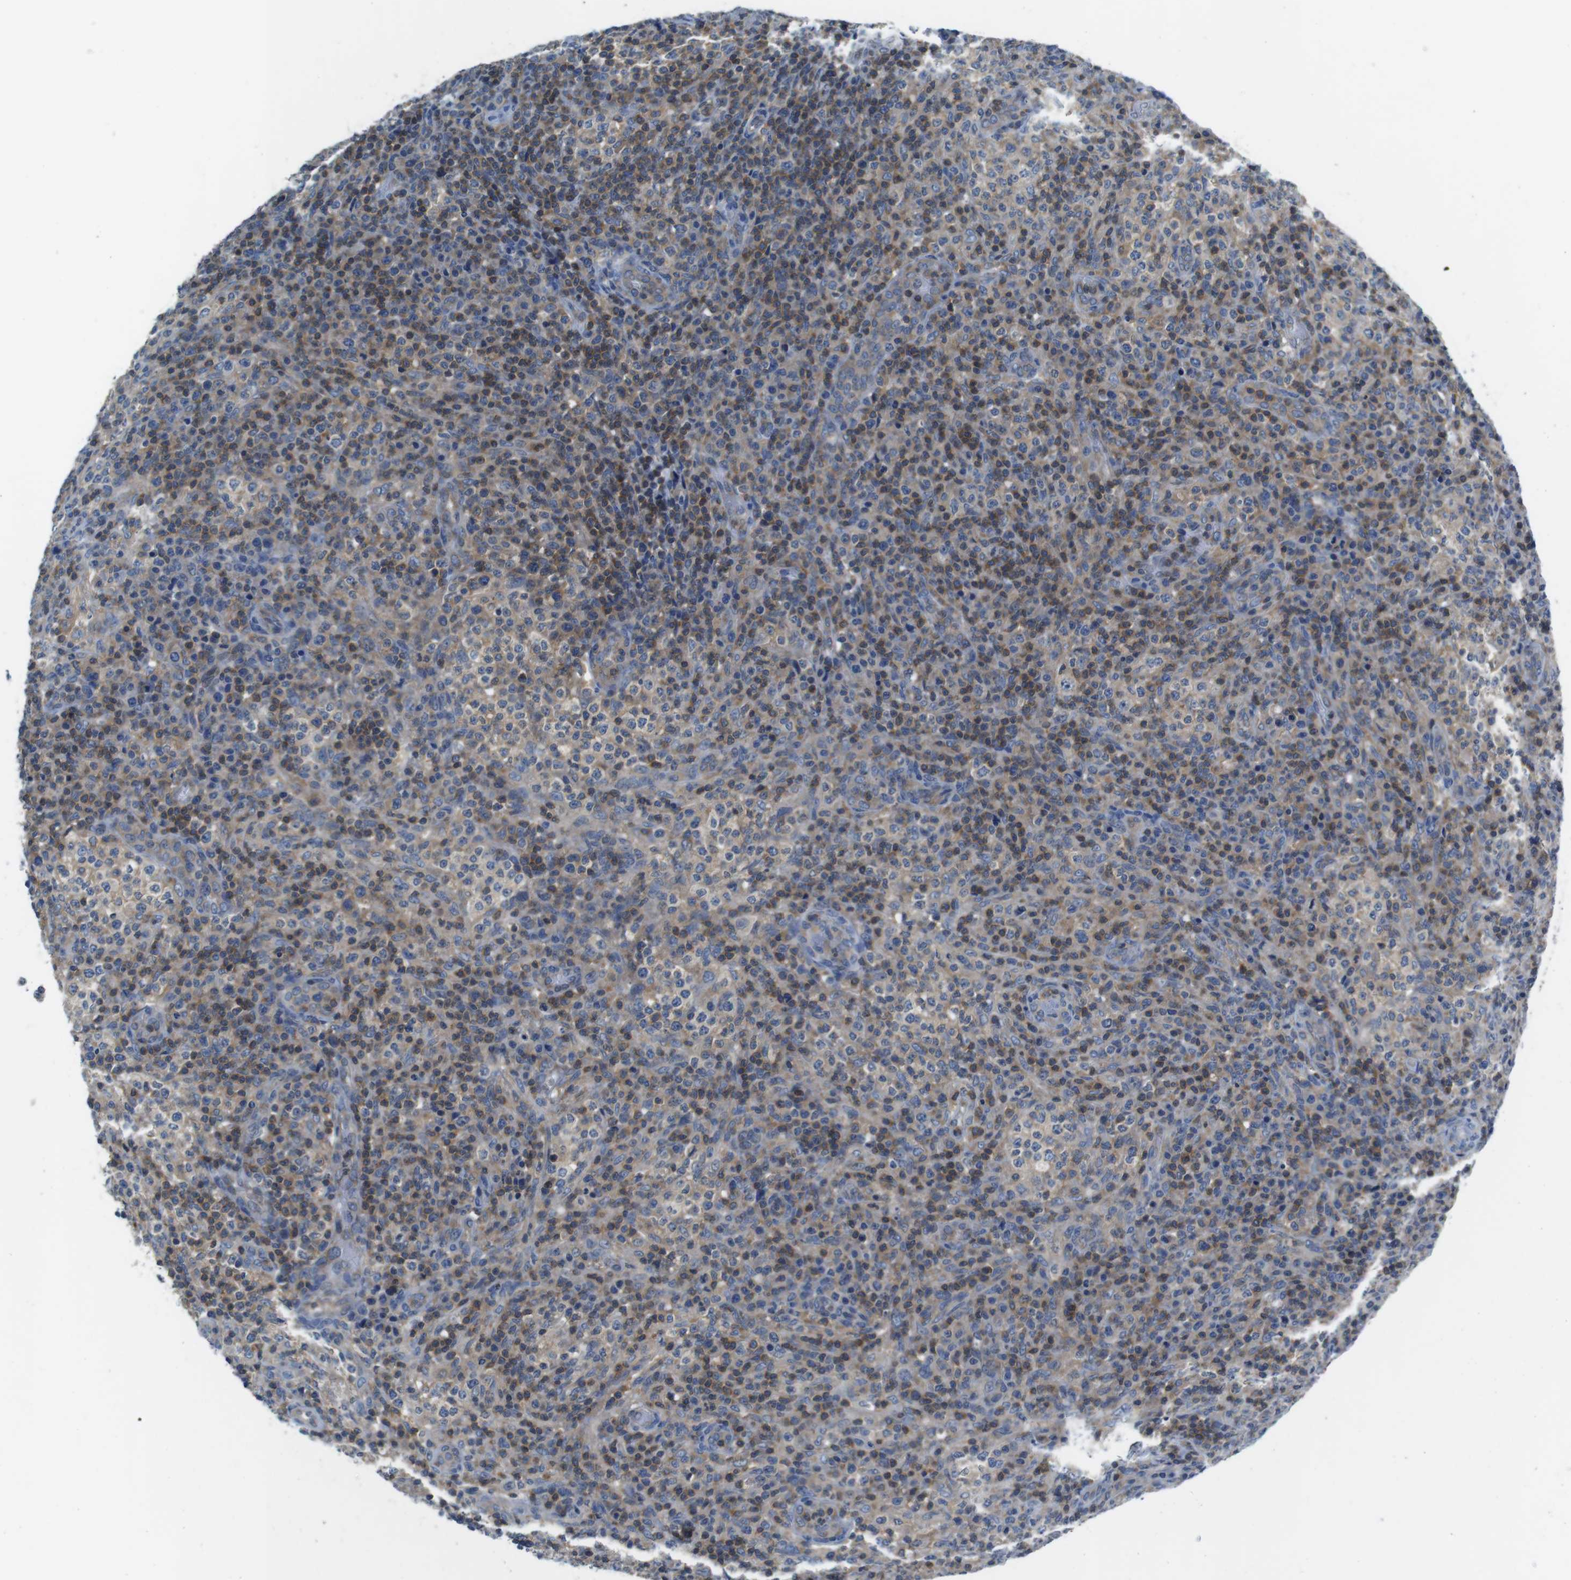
{"staining": {"intensity": "weak", "quantity": "25%-75%", "location": "cytoplasmic/membranous"}, "tissue": "lymphoma", "cell_type": "Tumor cells", "image_type": "cancer", "snomed": [{"axis": "morphology", "description": "Malignant lymphoma, non-Hodgkin's type, High grade"}, {"axis": "topography", "description": "Lymph node"}], "caption": "High-power microscopy captured an IHC photomicrograph of malignant lymphoma, non-Hodgkin's type (high-grade), revealing weak cytoplasmic/membranous positivity in approximately 25%-75% of tumor cells. (IHC, brightfield microscopy, high magnification).", "gene": "PIK3CD", "patient": {"sex": "female", "age": 76}}